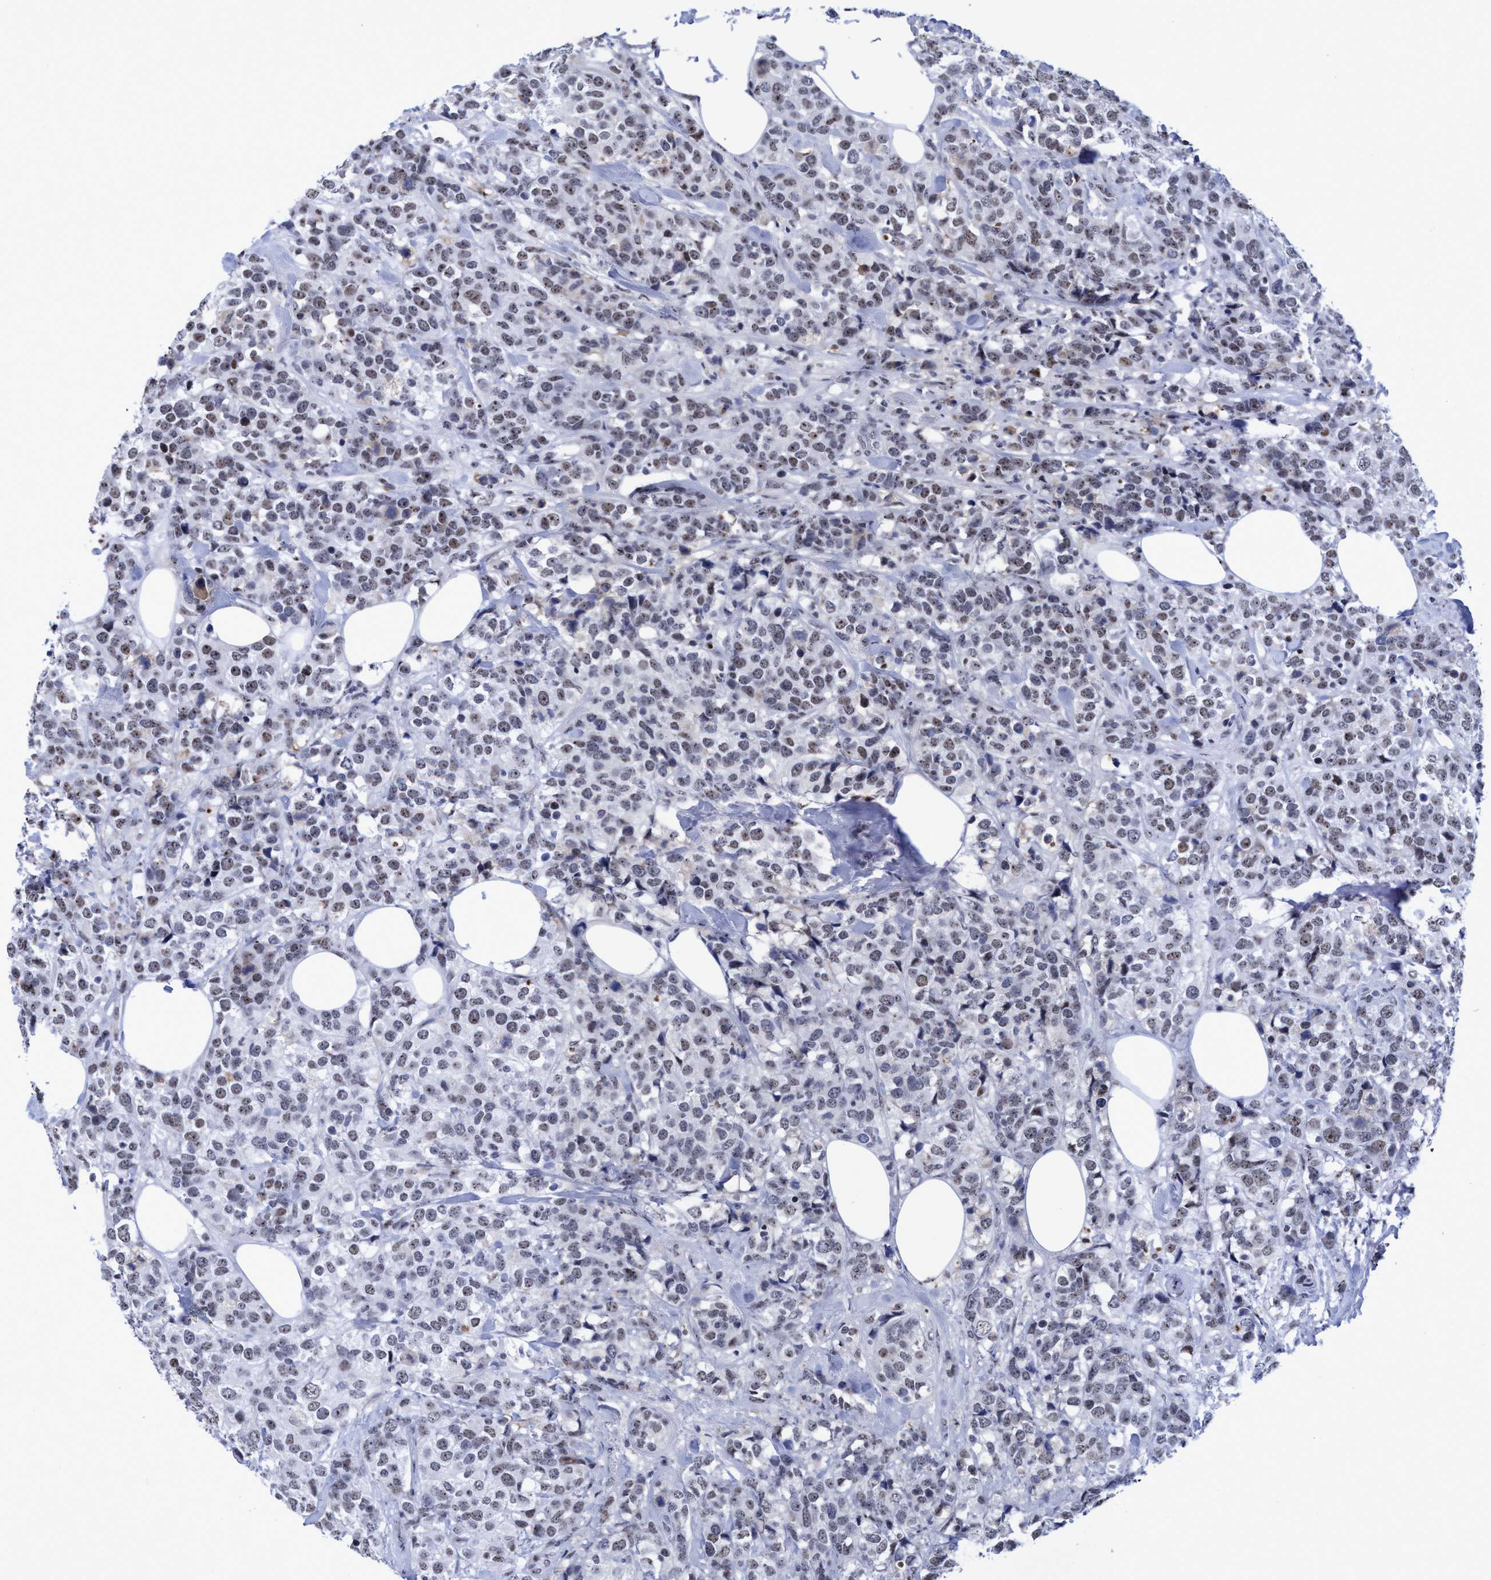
{"staining": {"intensity": "weak", "quantity": "25%-75%", "location": "nuclear"}, "tissue": "breast cancer", "cell_type": "Tumor cells", "image_type": "cancer", "snomed": [{"axis": "morphology", "description": "Lobular carcinoma"}, {"axis": "topography", "description": "Breast"}], "caption": "A low amount of weak nuclear expression is seen in about 25%-75% of tumor cells in breast cancer tissue.", "gene": "EFCAB10", "patient": {"sex": "female", "age": 59}}